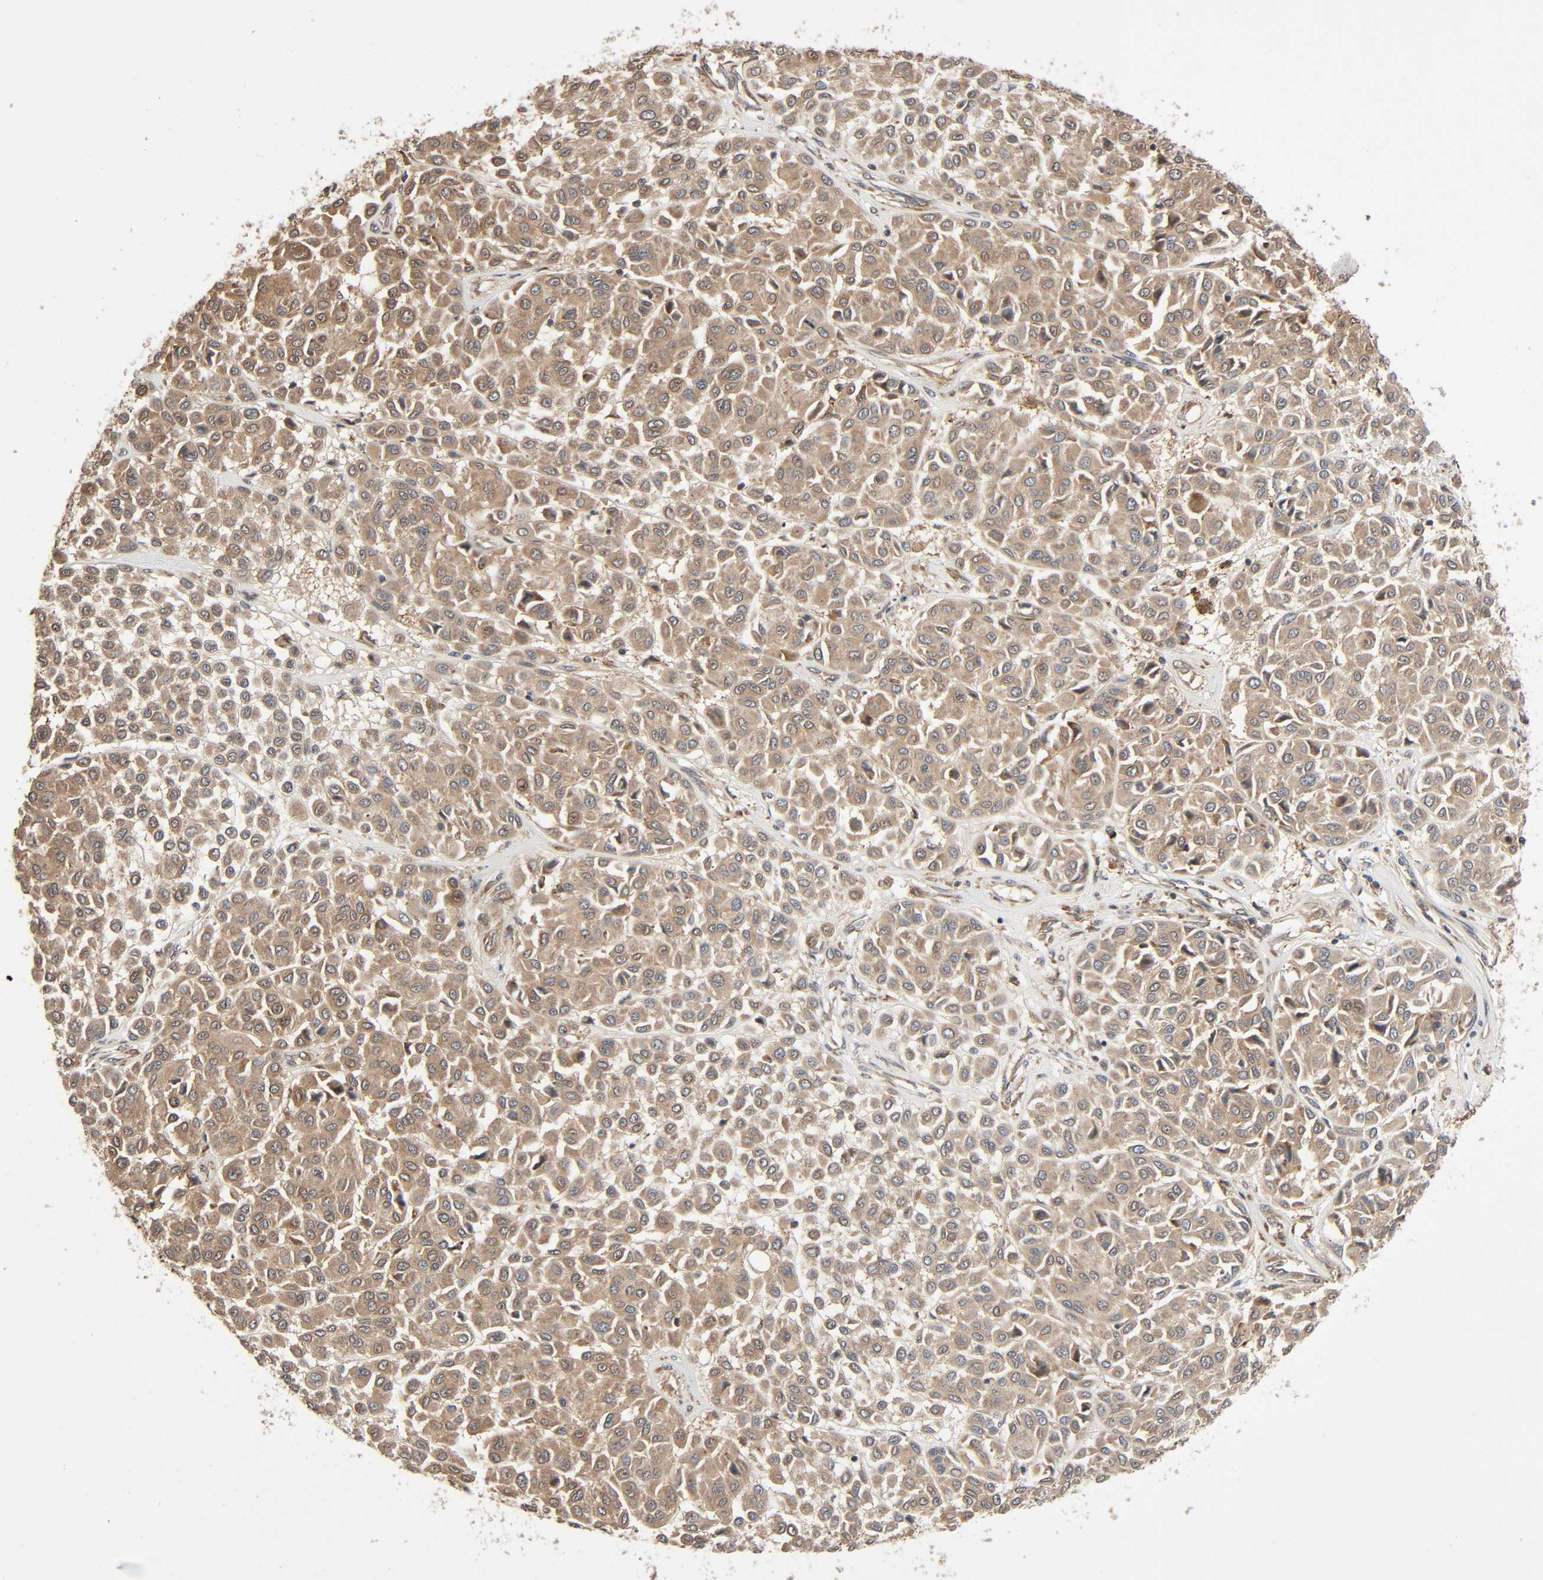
{"staining": {"intensity": "moderate", "quantity": ">75%", "location": "cytoplasmic/membranous"}, "tissue": "melanoma", "cell_type": "Tumor cells", "image_type": "cancer", "snomed": [{"axis": "morphology", "description": "Malignant melanoma, Metastatic site"}, {"axis": "topography", "description": "Soft tissue"}], "caption": "The histopathology image demonstrates immunohistochemical staining of melanoma. There is moderate cytoplasmic/membranous positivity is appreciated in approximately >75% of tumor cells. (DAB (3,3'-diaminobenzidine) IHC with brightfield microscopy, high magnification).", "gene": "PPP2R1B", "patient": {"sex": "male", "age": 41}}